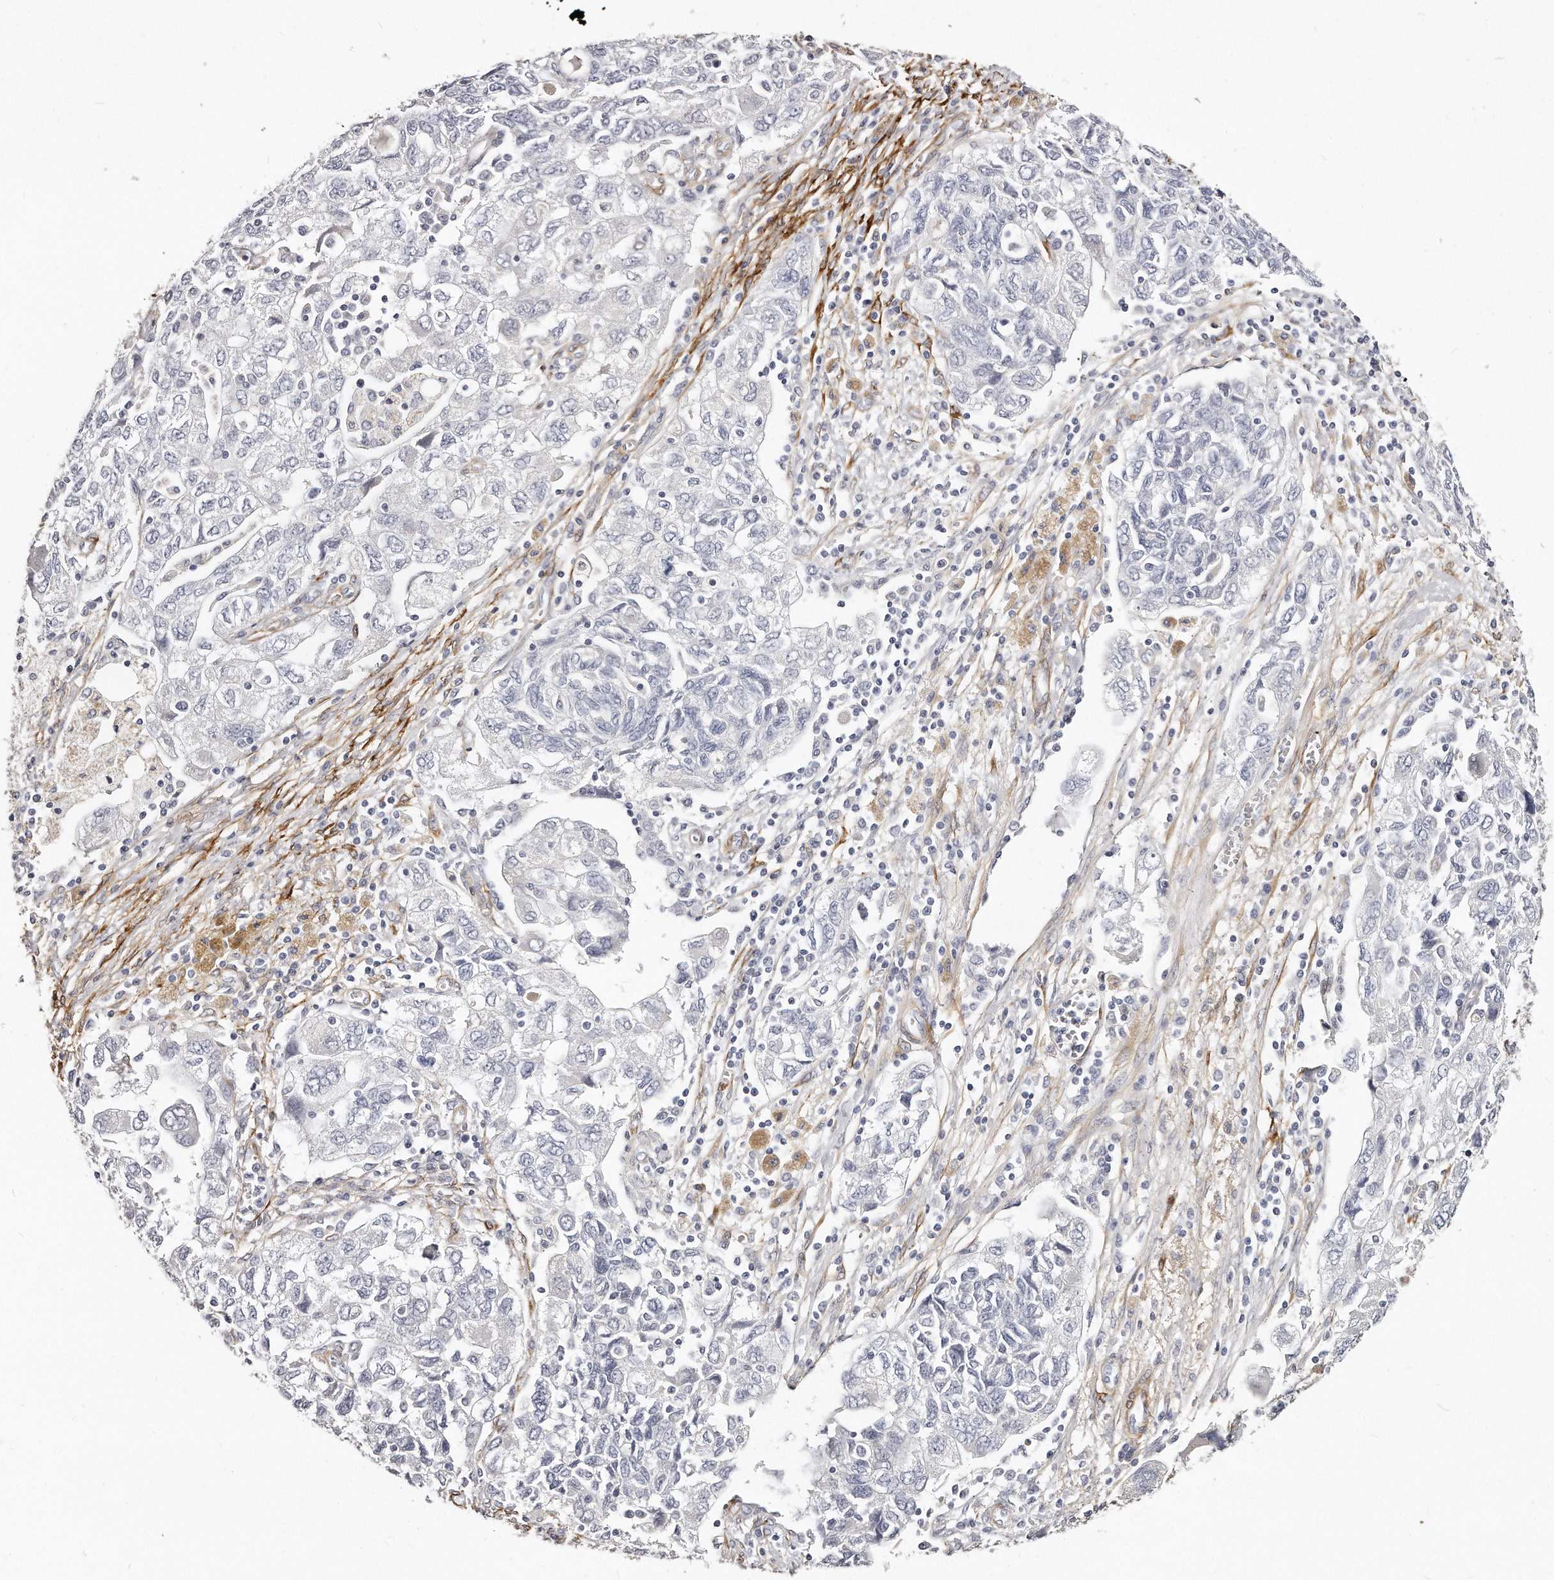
{"staining": {"intensity": "negative", "quantity": "none", "location": "none"}, "tissue": "ovarian cancer", "cell_type": "Tumor cells", "image_type": "cancer", "snomed": [{"axis": "morphology", "description": "Carcinoma, NOS"}, {"axis": "morphology", "description": "Cystadenocarcinoma, serous, NOS"}, {"axis": "topography", "description": "Ovary"}], "caption": "An image of ovarian cancer (carcinoma) stained for a protein shows no brown staining in tumor cells.", "gene": "LMOD1", "patient": {"sex": "female", "age": 69}}